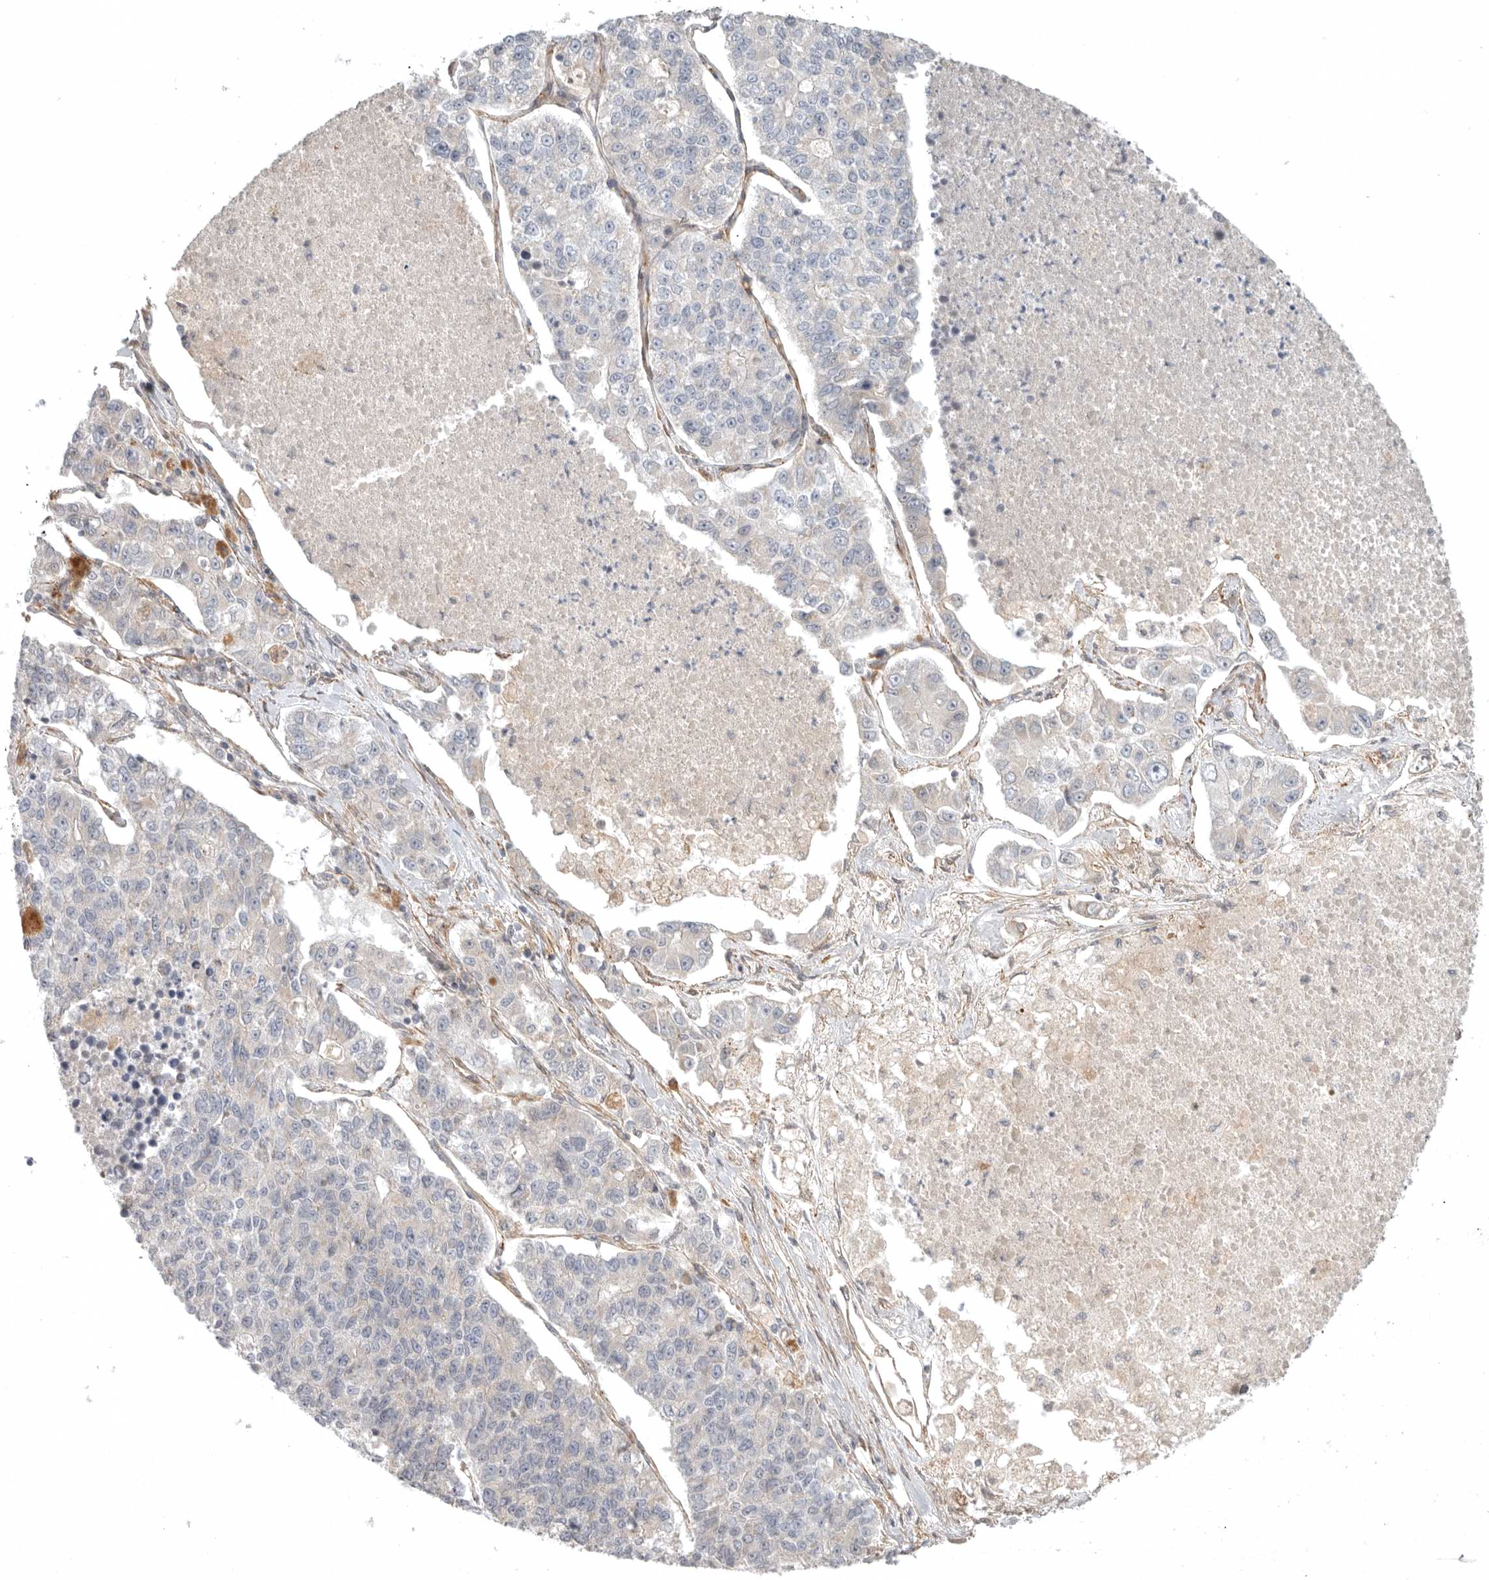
{"staining": {"intensity": "negative", "quantity": "none", "location": "none"}, "tissue": "lung cancer", "cell_type": "Tumor cells", "image_type": "cancer", "snomed": [{"axis": "morphology", "description": "Adenocarcinoma, NOS"}, {"axis": "topography", "description": "Lung"}], "caption": "Image shows no protein positivity in tumor cells of lung adenocarcinoma tissue. (DAB (3,3'-diaminobenzidine) IHC with hematoxylin counter stain).", "gene": "LONRF1", "patient": {"sex": "male", "age": 49}}